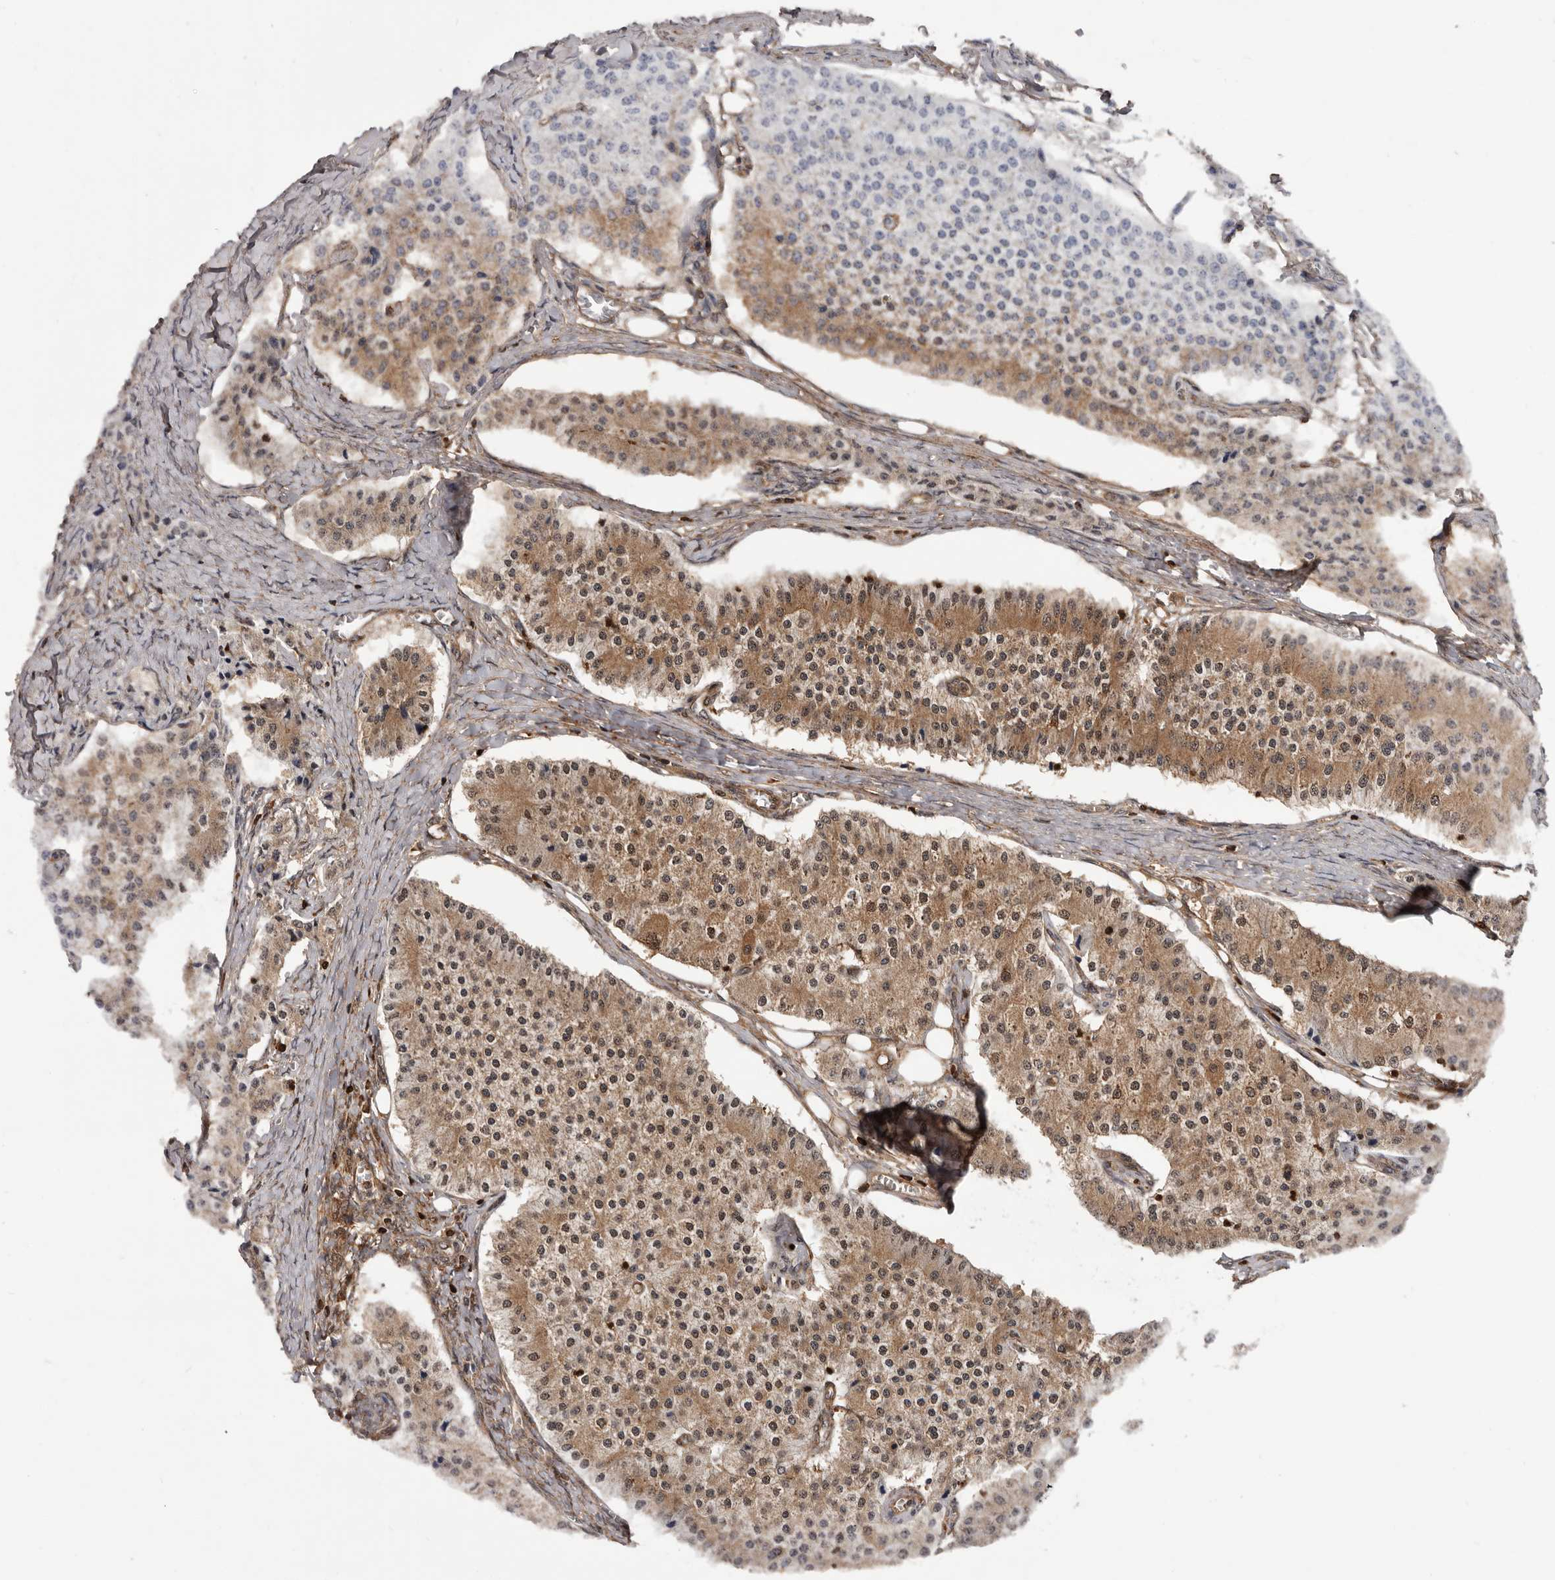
{"staining": {"intensity": "moderate", "quantity": ">75%", "location": "cytoplasmic/membranous,nuclear"}, "tissue": "carcinoid", "cell_type": "Tumor cells", "image_type": "cancer", "snomed": [{"axis": "morphology", "description": "Carcinoid, malignant, NOS"}, {"axis": "topography", "description": "Colon"}], "caption": "Human carcinoid (malignant) stained for a protein (brown) demonstrates moderate cytoplasmic/membranous and nuclear positive expression in about >75% of tumor cells.", "gene": "ADAMTS2", "patient": {"sex": "female", "age": 52}}